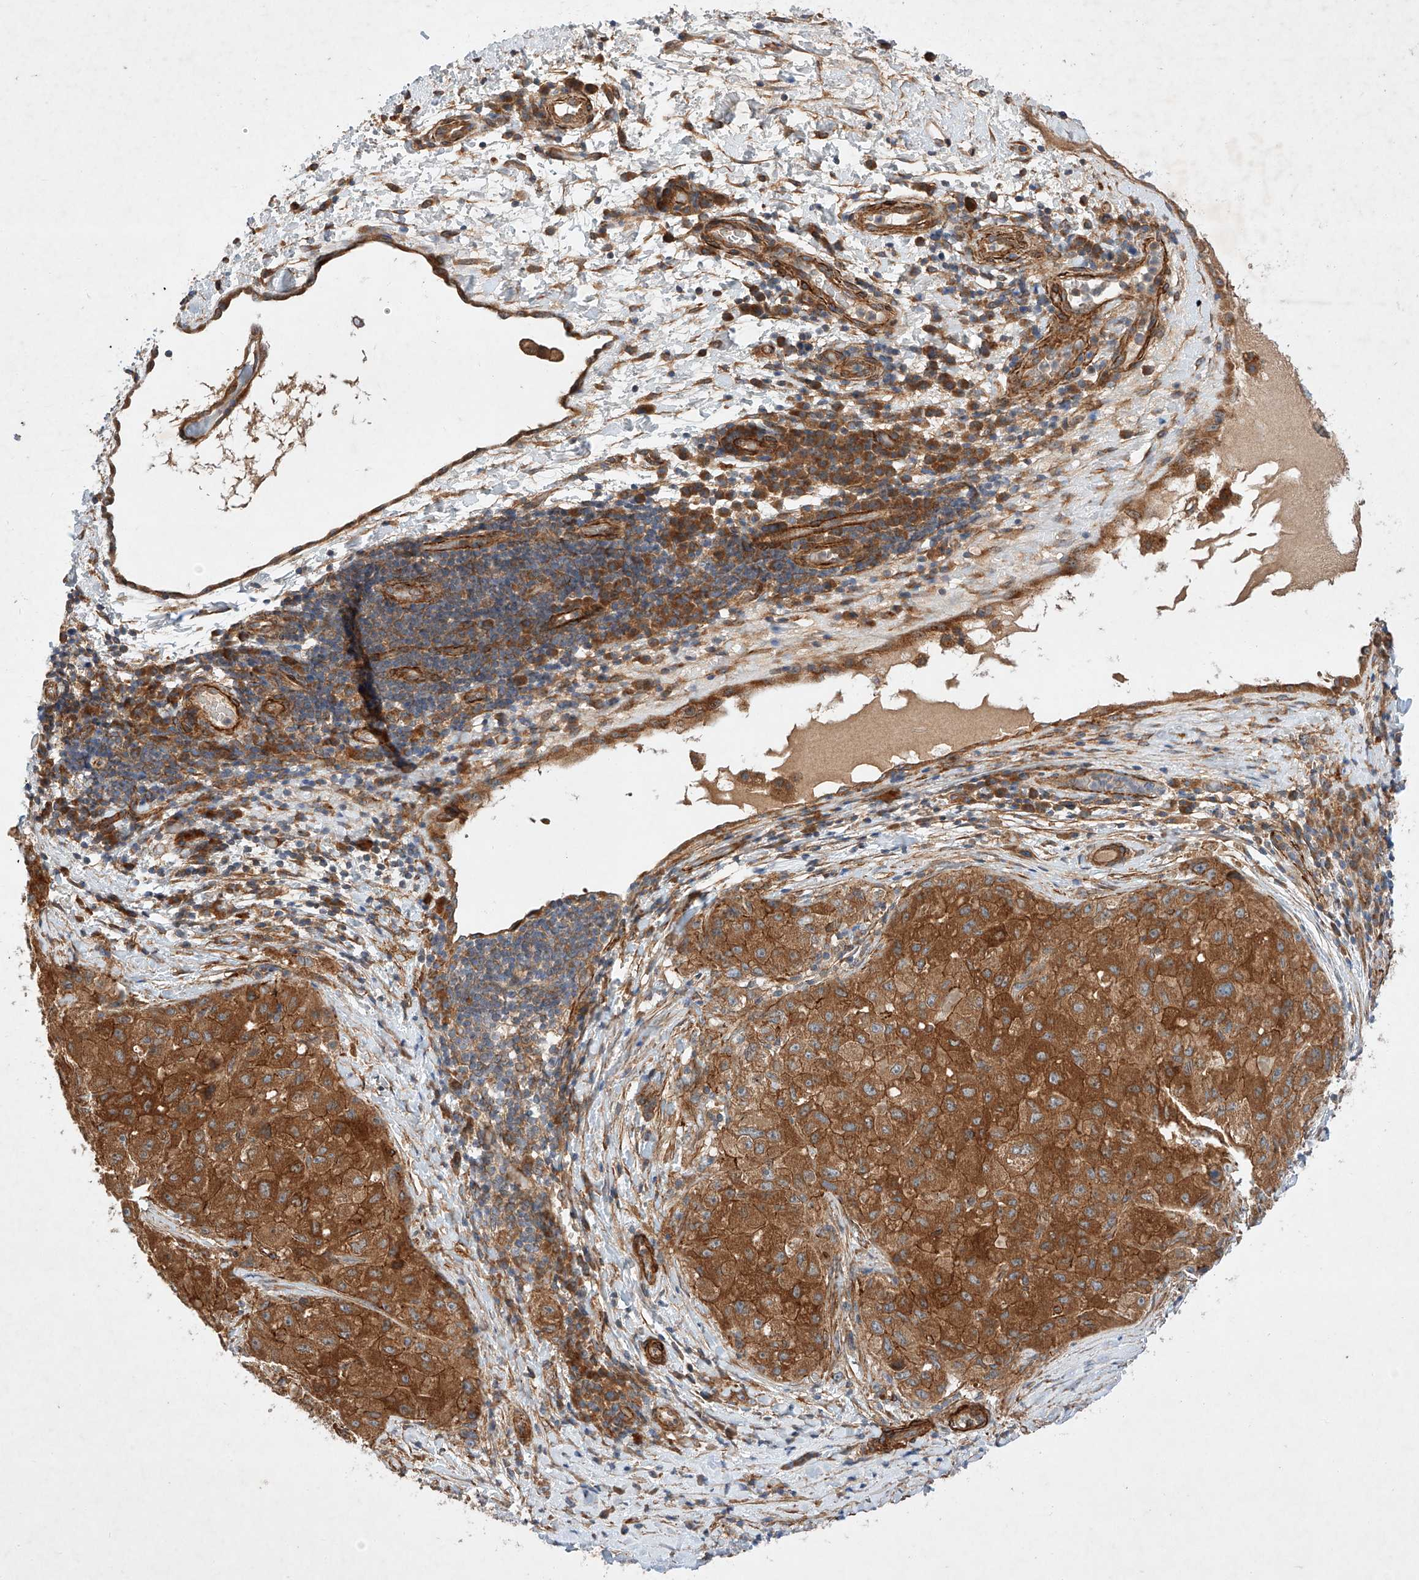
{"staining": {"intensity": "strong", "quantity": ">75%", "location": "cytoplasmic/membranous"}, "tissue": "liver cancer", "cell_type": "Tumor cells", "image_type": "cancer", "snomed": [{"axis": "morphology", "description": "Carcinoma, Hepatocellular, NOS"}, {"axis": "topography", "description": "Liver"}], "caption": "Strong cytoplasmic/membranous protein positivity is present in about >75% of tumor cells in liver hepatocellular carcinoma.", "gene": "RAB23", "patient": {"sex": "male", "age": 80}}